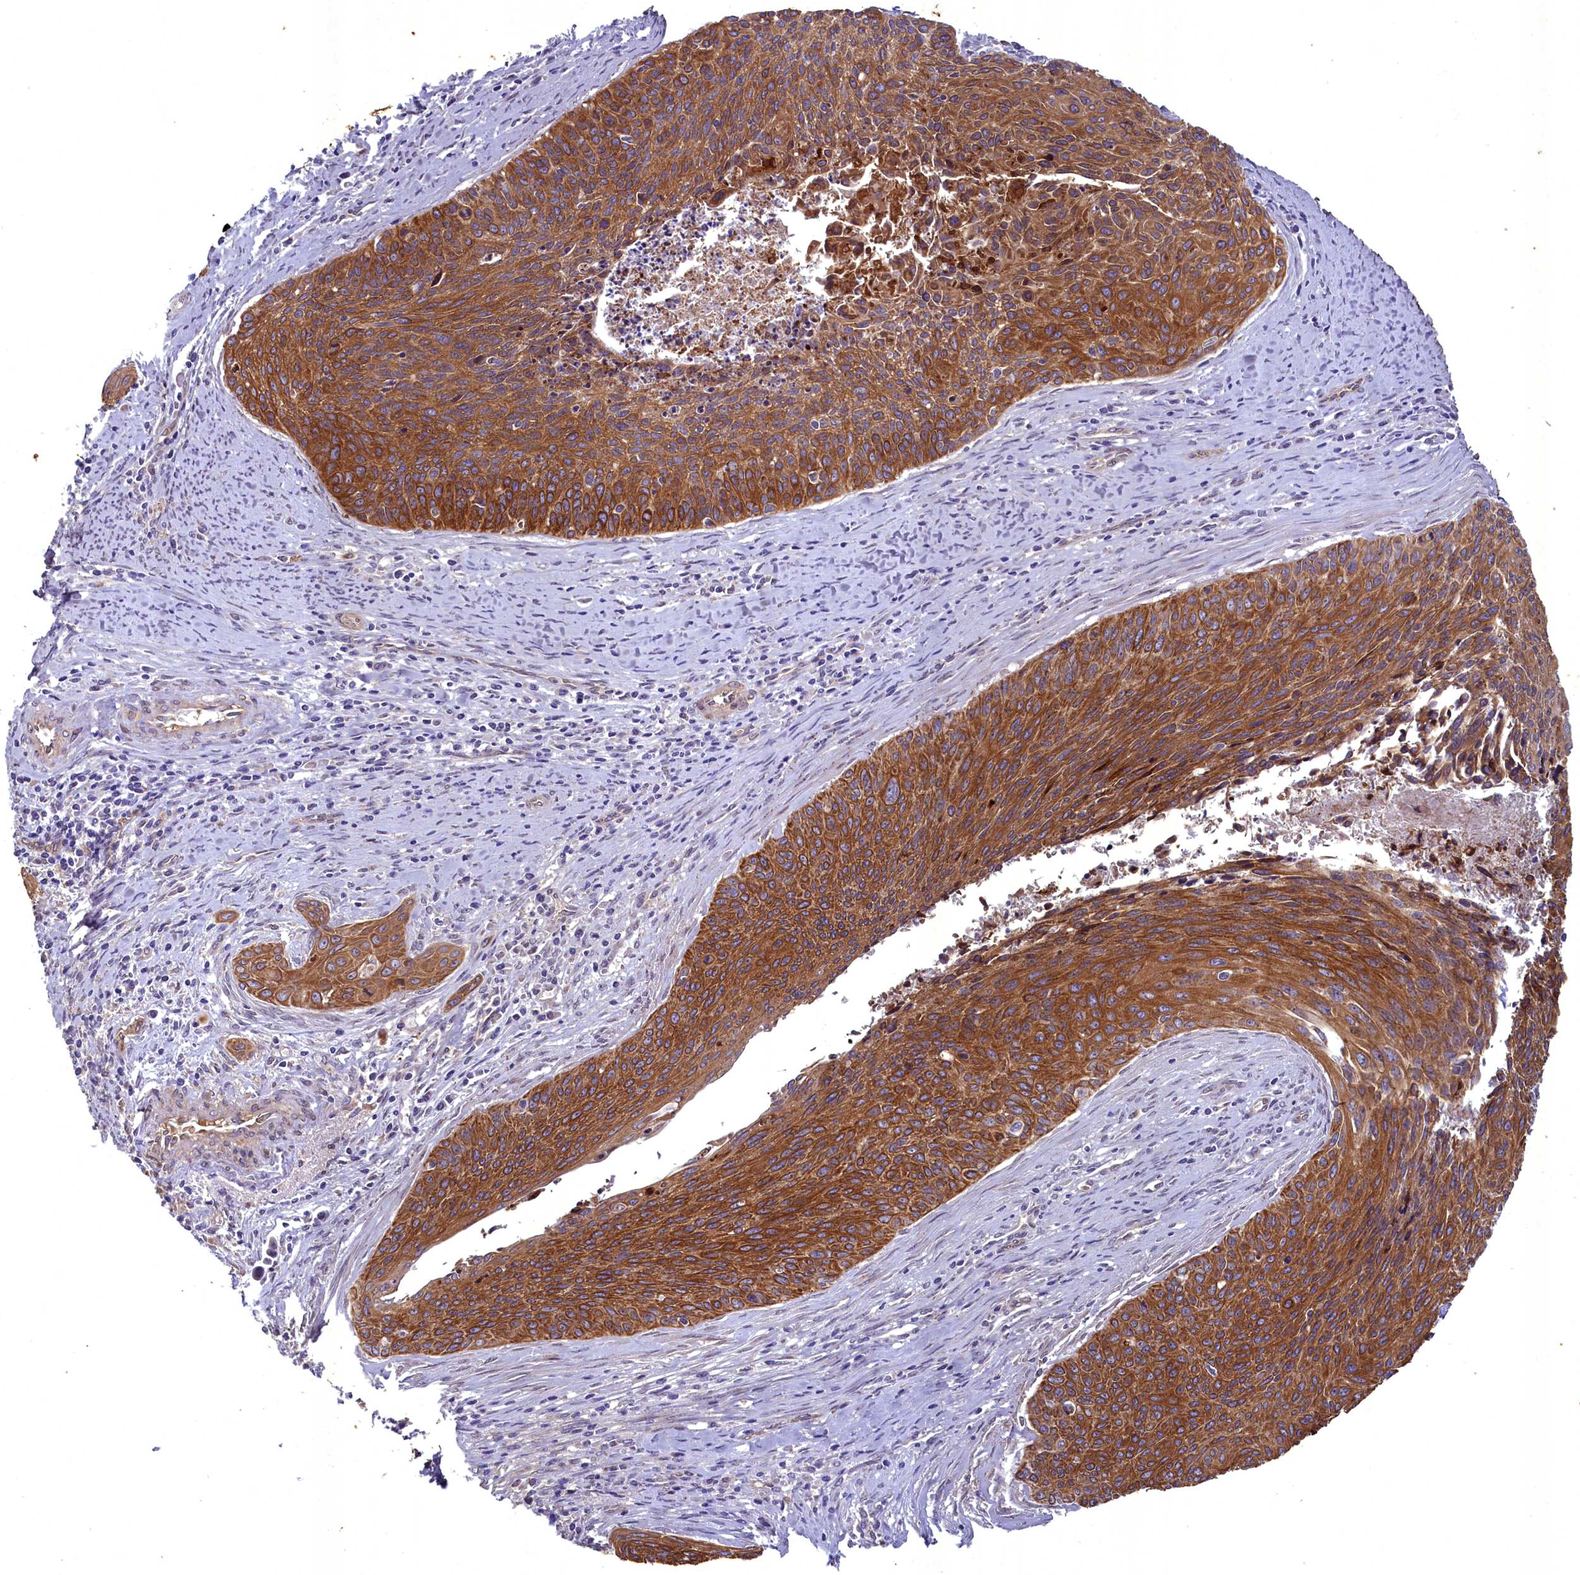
{"staining": {"intensity": "strong", "quantity": ">75%", "location": "cytoplasmic/membranous"}, "tissue": "cervical cancer", "cell_type": "Tumor cells", "image_type": "cancer", "snomed": [{"axis": "morphology", "description": "Squamous cell carcinoma, NOS"}, {"axis": "topography", "description": "Cervix"}], "caption": "Protein staining demonstrates strong cytoplasmic/membranous staining in approximately >75% of tumor cells in cervical squamous cell carcinoma.", "gene": "ACAD8", "patient": {"sex": "female", "age": 55}}